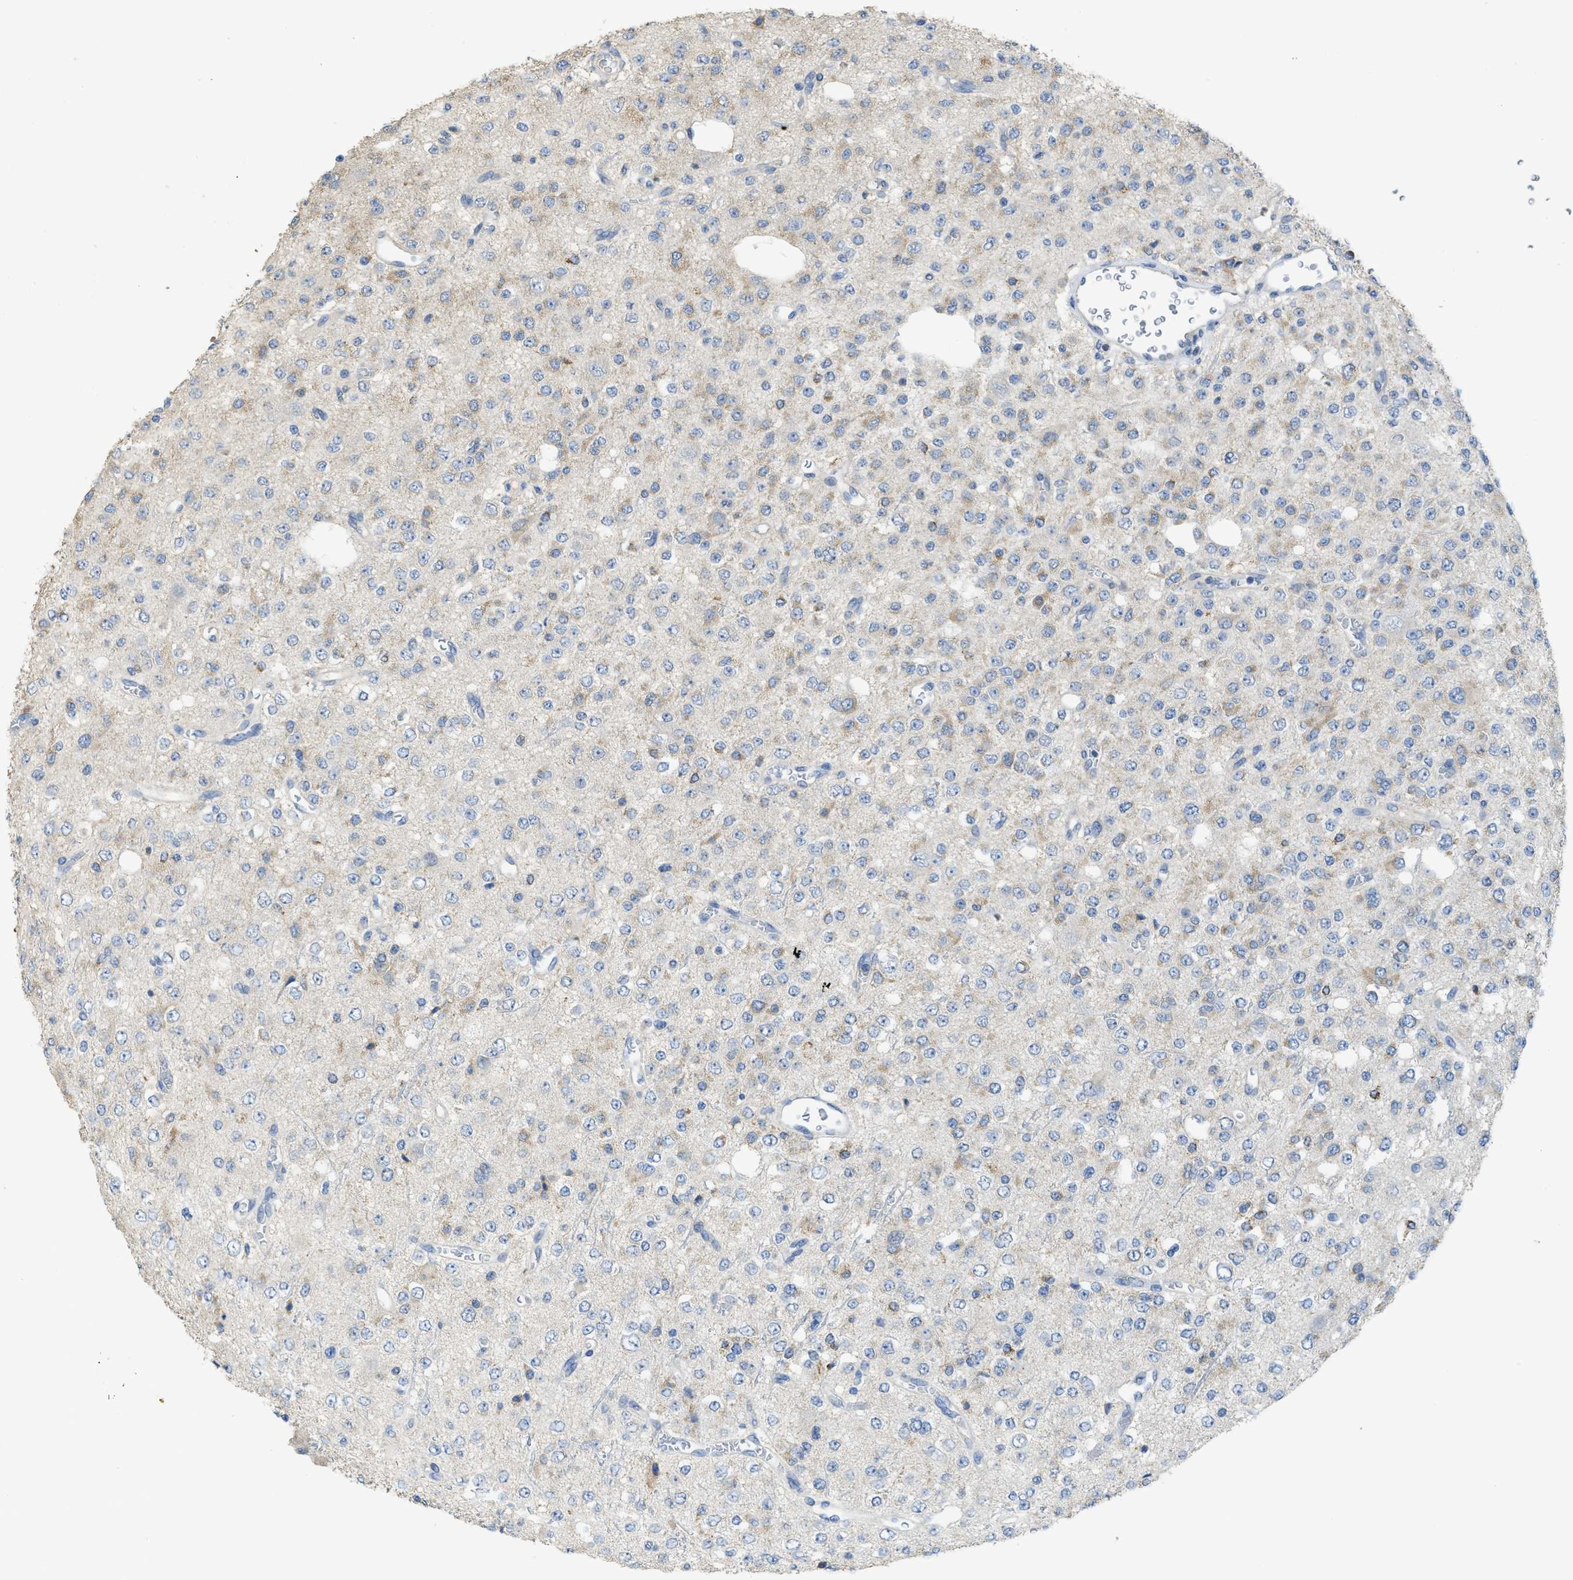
{"staining": {"intensity": "negative", "quantity": "none", "location": "none"}, "tissue": "glioma", "cell_type": "Tumor cells", "image_type": "cancer", "snomed": [{"axis": "morphology", "description": "Glioma, malignant, Low grade"}, {"axis": "topography", "description": "Brain"}], "caption": "This is an immunohistochemistry image of malignant glioma (low-grade). There is no positivity in tumor cells.", "gene": "SFXN2", "patient": {"sex": "male", "age": 38}}